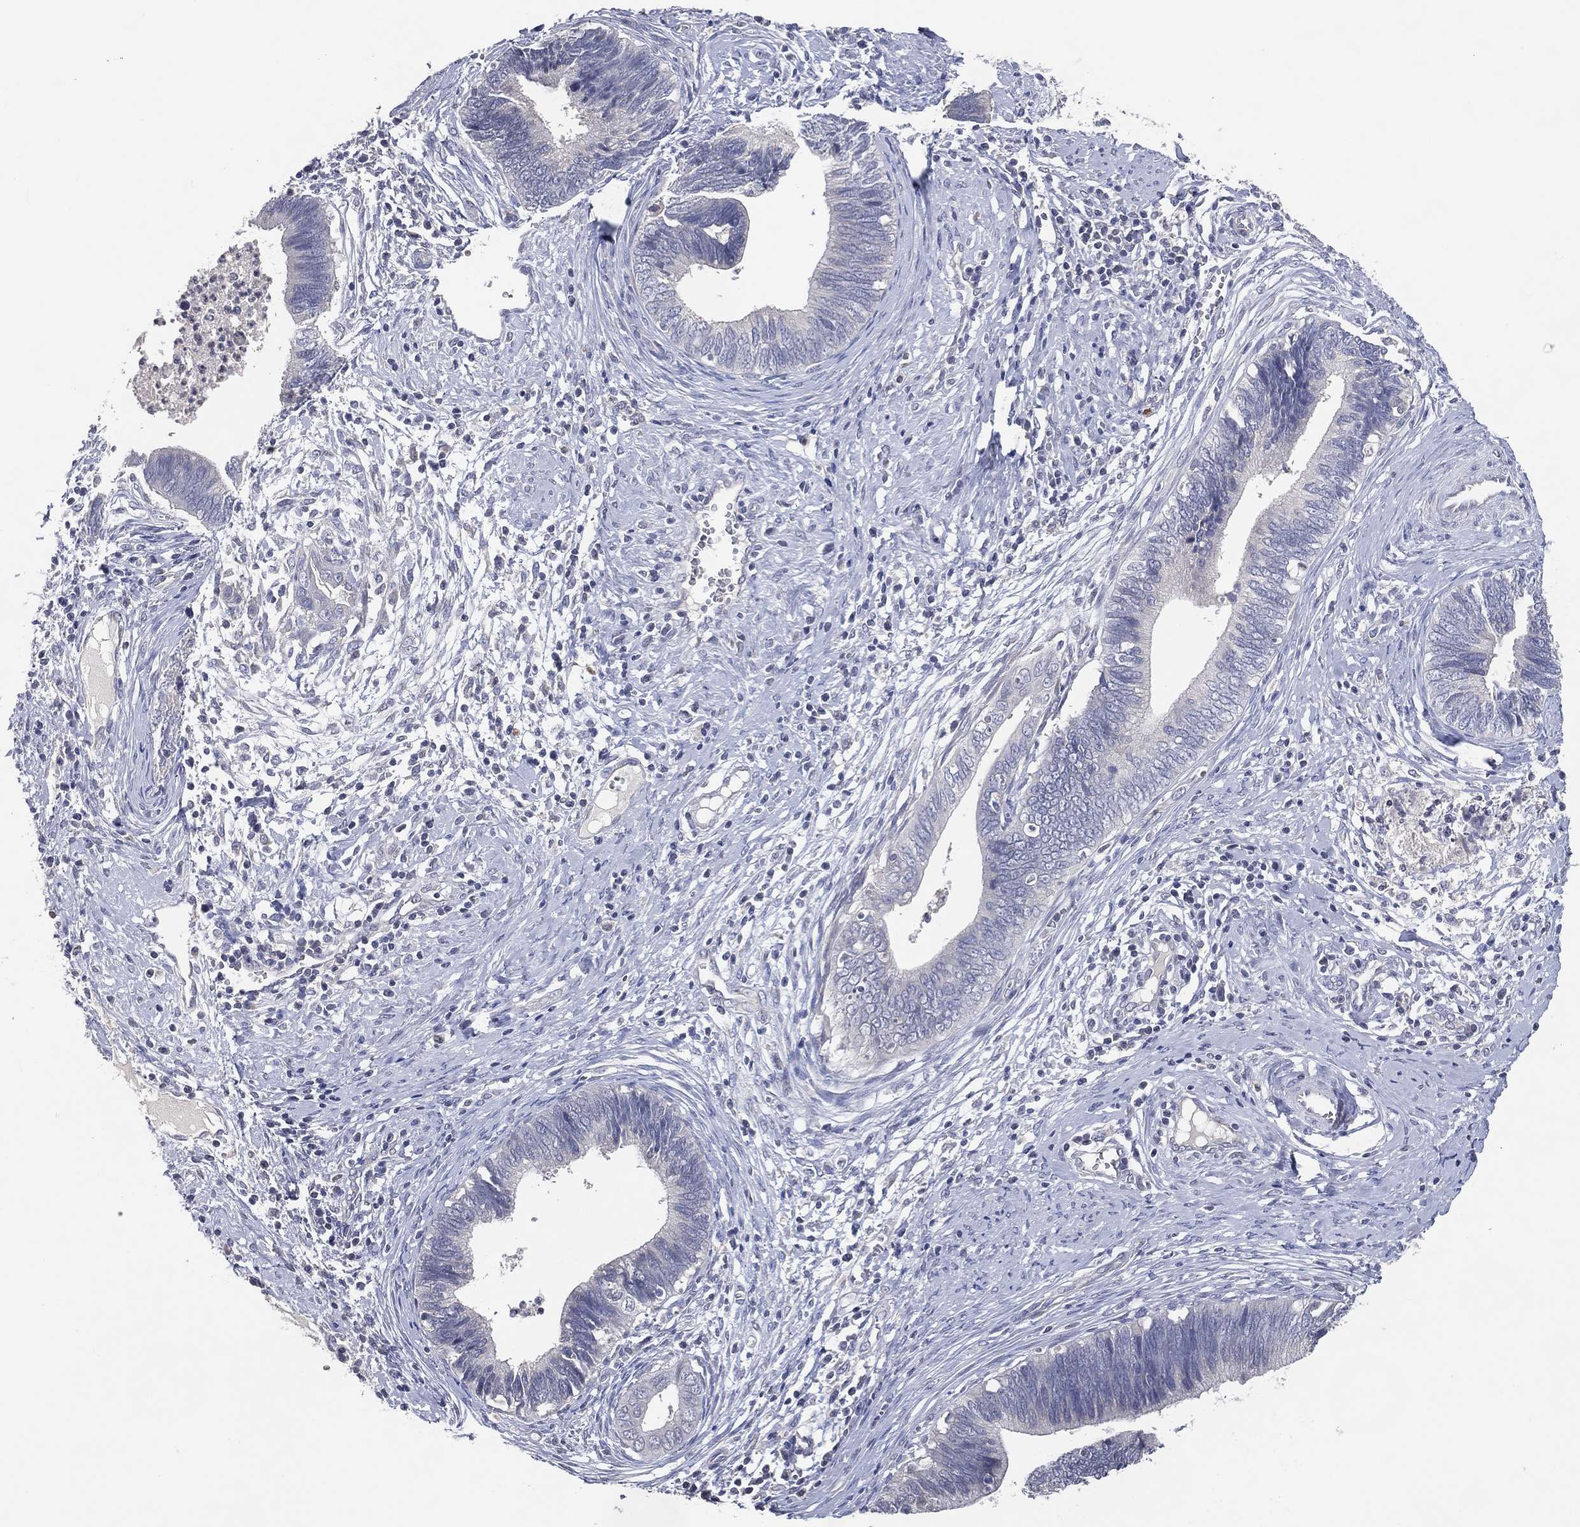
{"staining": {"intensity": "negative", "quantity": "none", "location": "none"}, "tissue": "cervical cancer", "cell_type": "Tumor cells", "image_type": "cancer", "snomed": [{"axis": "morphology", "description": "Adenocarcinoma, NOS"}, {"axis": "topography", "description": "Cervix"}], "caption": "IHC histopathology image of cervical cancer stained for a protein (brown), which shows no staining in tumor cells.", "gene": "DNAH7", "patient": {"sex": "female", "age": 42}}